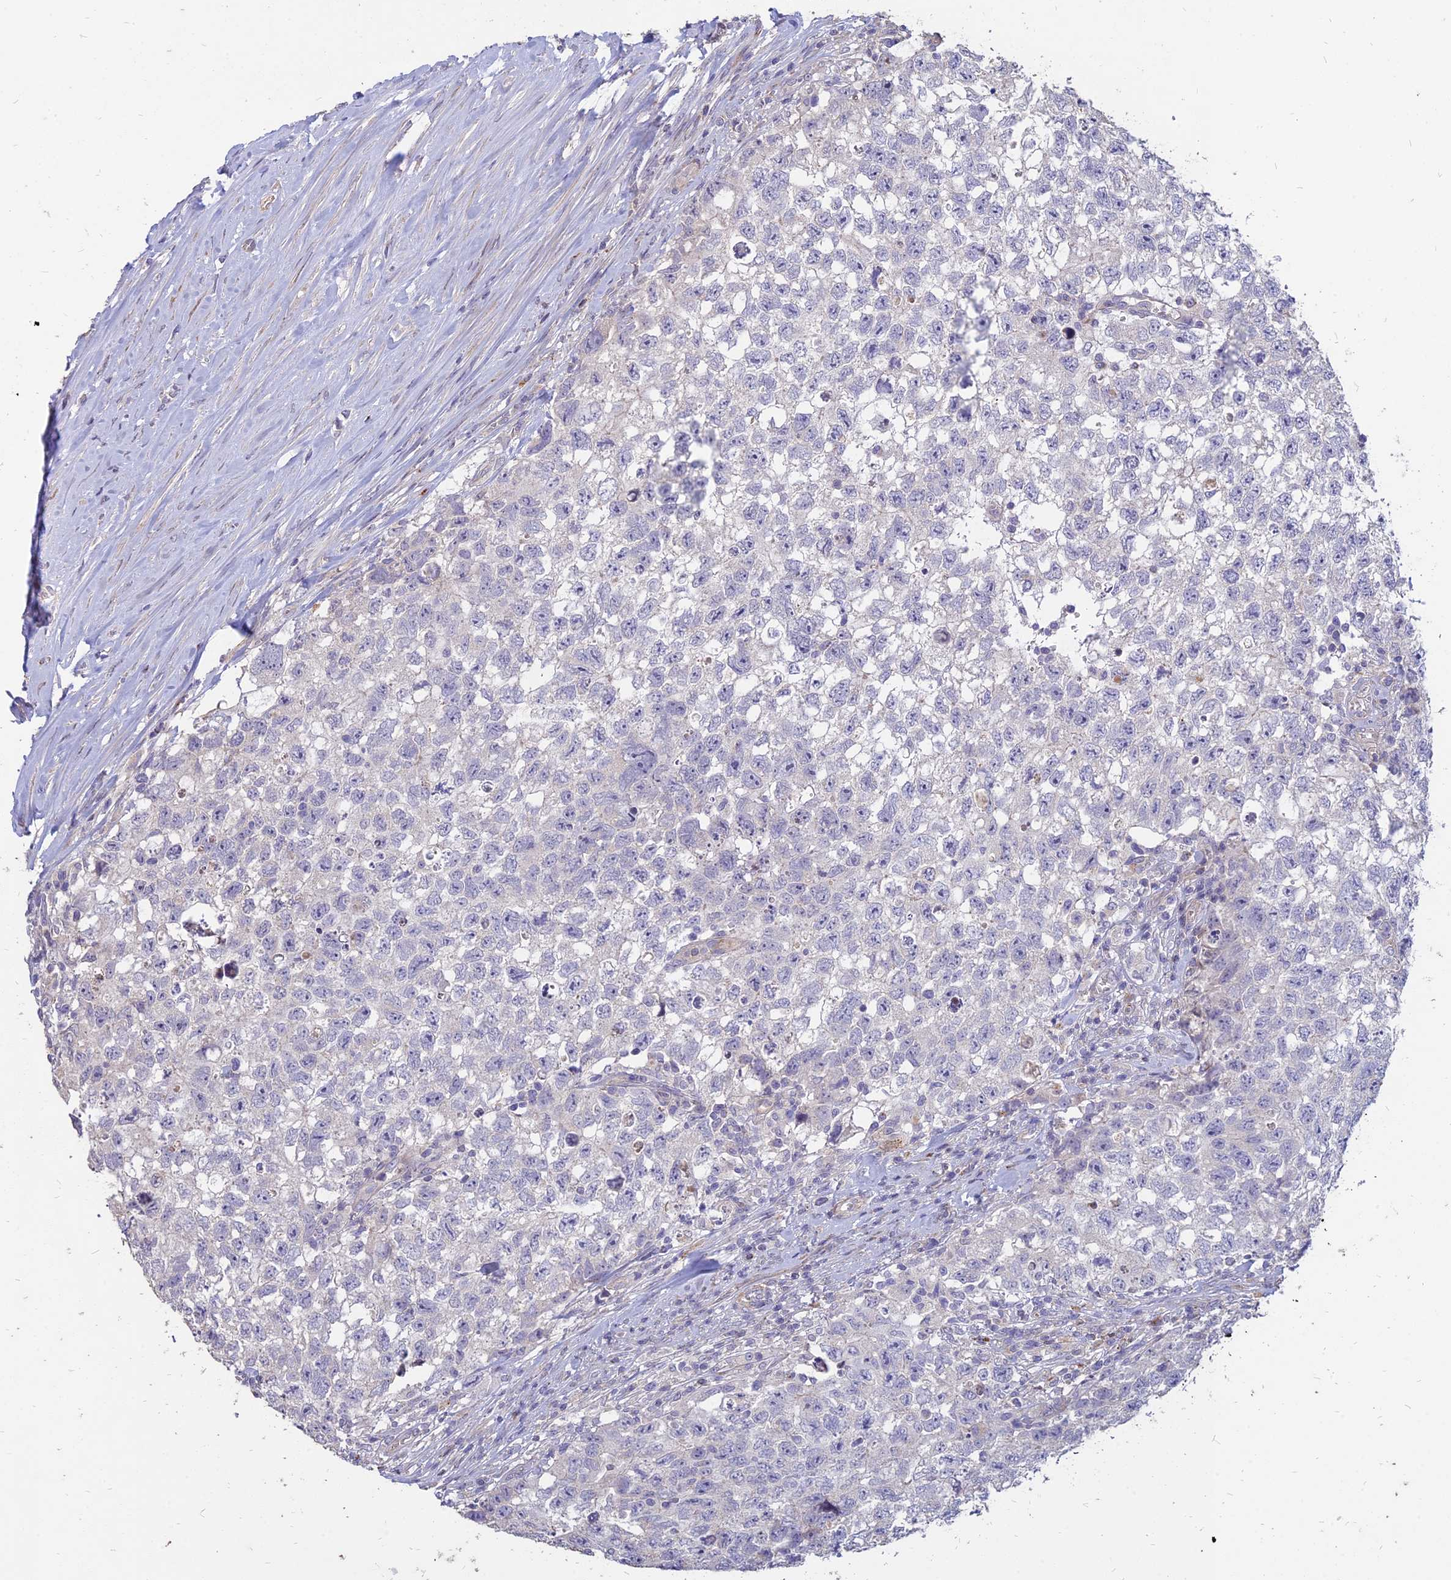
{"staining": {"intensity": "negative", "quantity": "none", "location": "none"}, "tissue": "testis cancer", "cell_type": "Tumor cells", "image_type": "cancer", "snomed": [{"axis": "morphology", "description": "Seminoma, NOS"}, {"axis": "morphology", "description": "Carcinoma, Embryonal, NOS"}, {"axis": "topography", "description": "Testis"}], "caption": "Testis cancer (embryonal carcinoma) was stained to show a protein in brown. There is no significant expression in tumor cells. (DAB IHC with hematoxylin counter stain).", "gene": "ST3GAL6", "patient": {"sex": "male", "age": 29}}